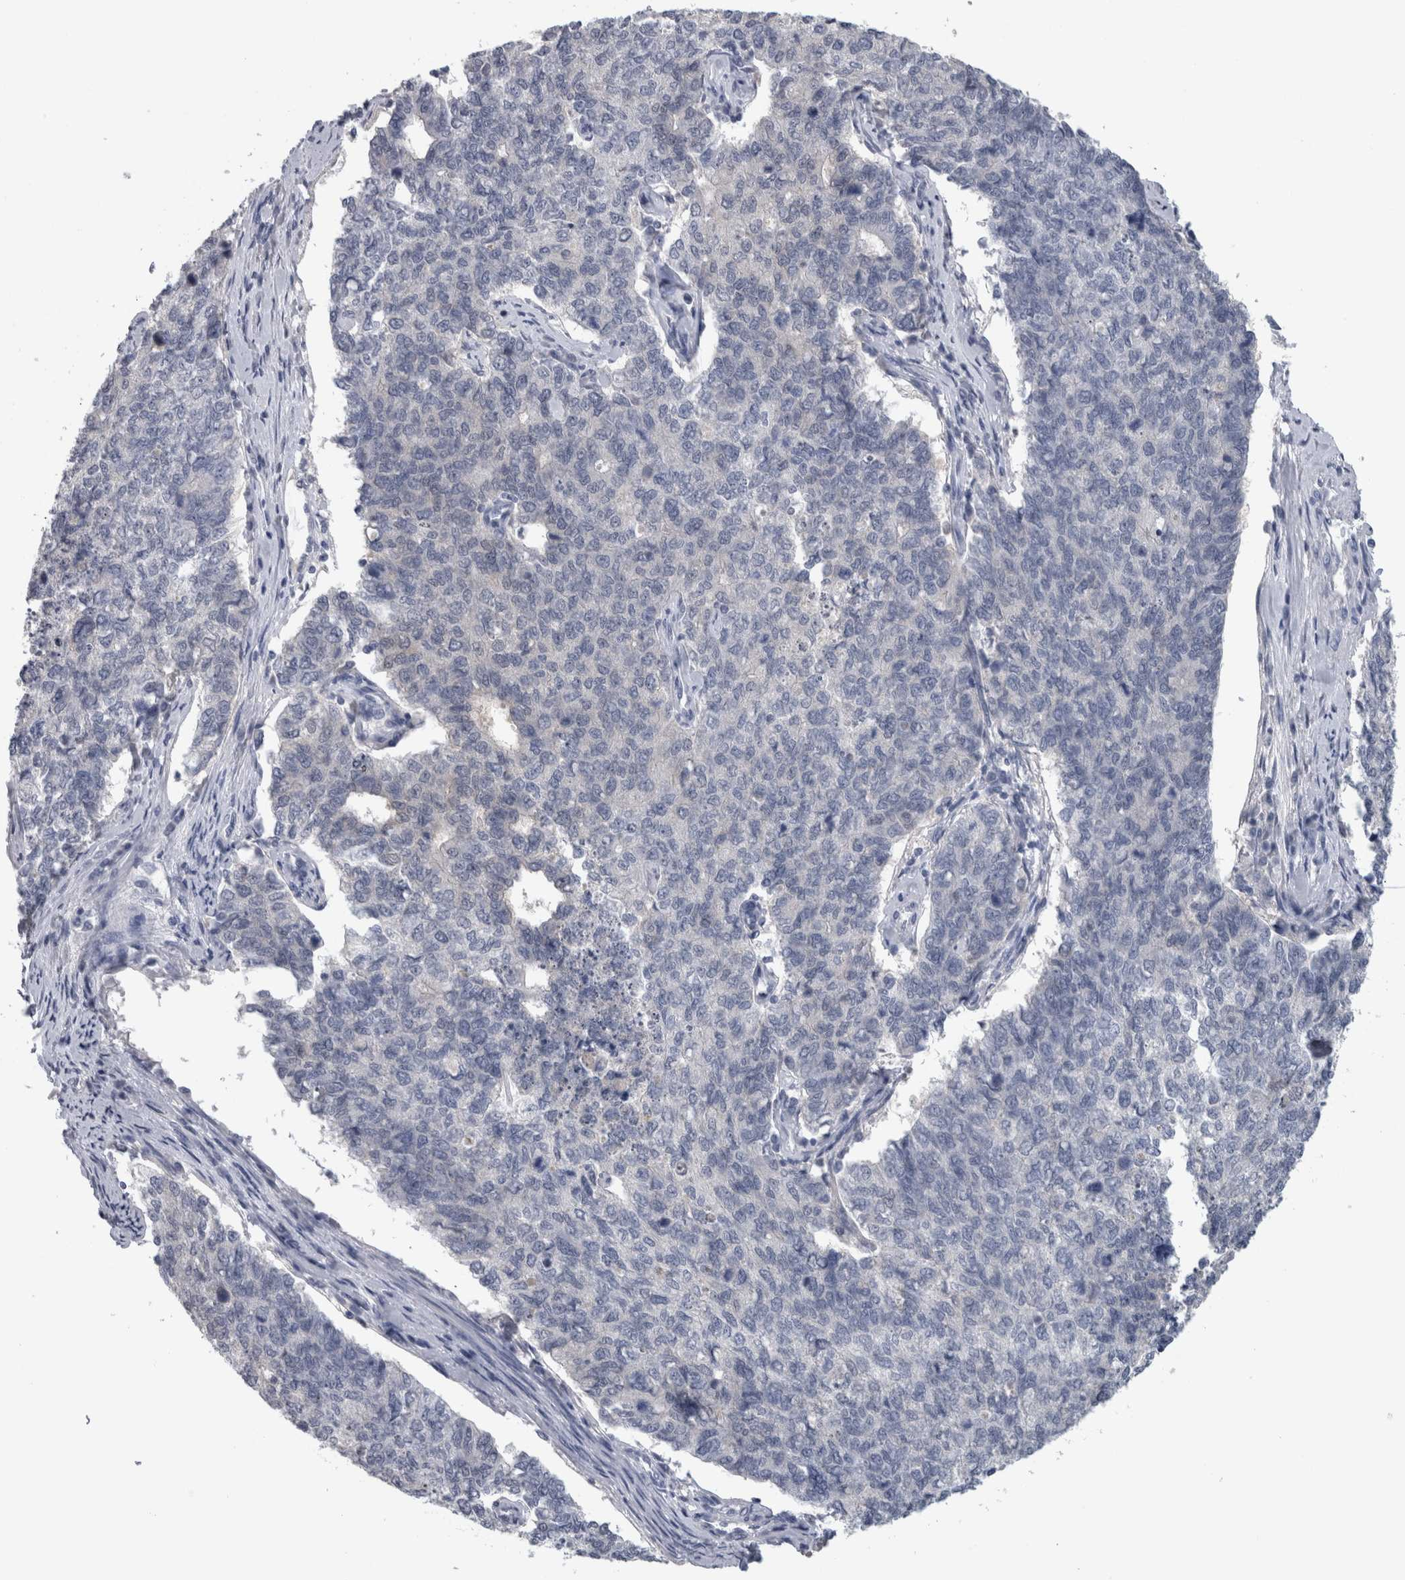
{"staining": {"intensity": "weak", "quantity": "<25%", "location": "cytoplasmic/membranous"}, "tissue": "cervical cancer", "cell_type": "Tumor cells", "image_type": "cancer", "snomed": [{"axis": "morphology", "description": "Squamous cell carcinoma, NOS"}, {"axis": "topography", "description": "Cervix"}], "caption": "Micrograph shows no significant protein positivity in tumor cells of cervical cancer.", "gene": "NAPRT", "patient": {"sex": "female", "age": 63}}